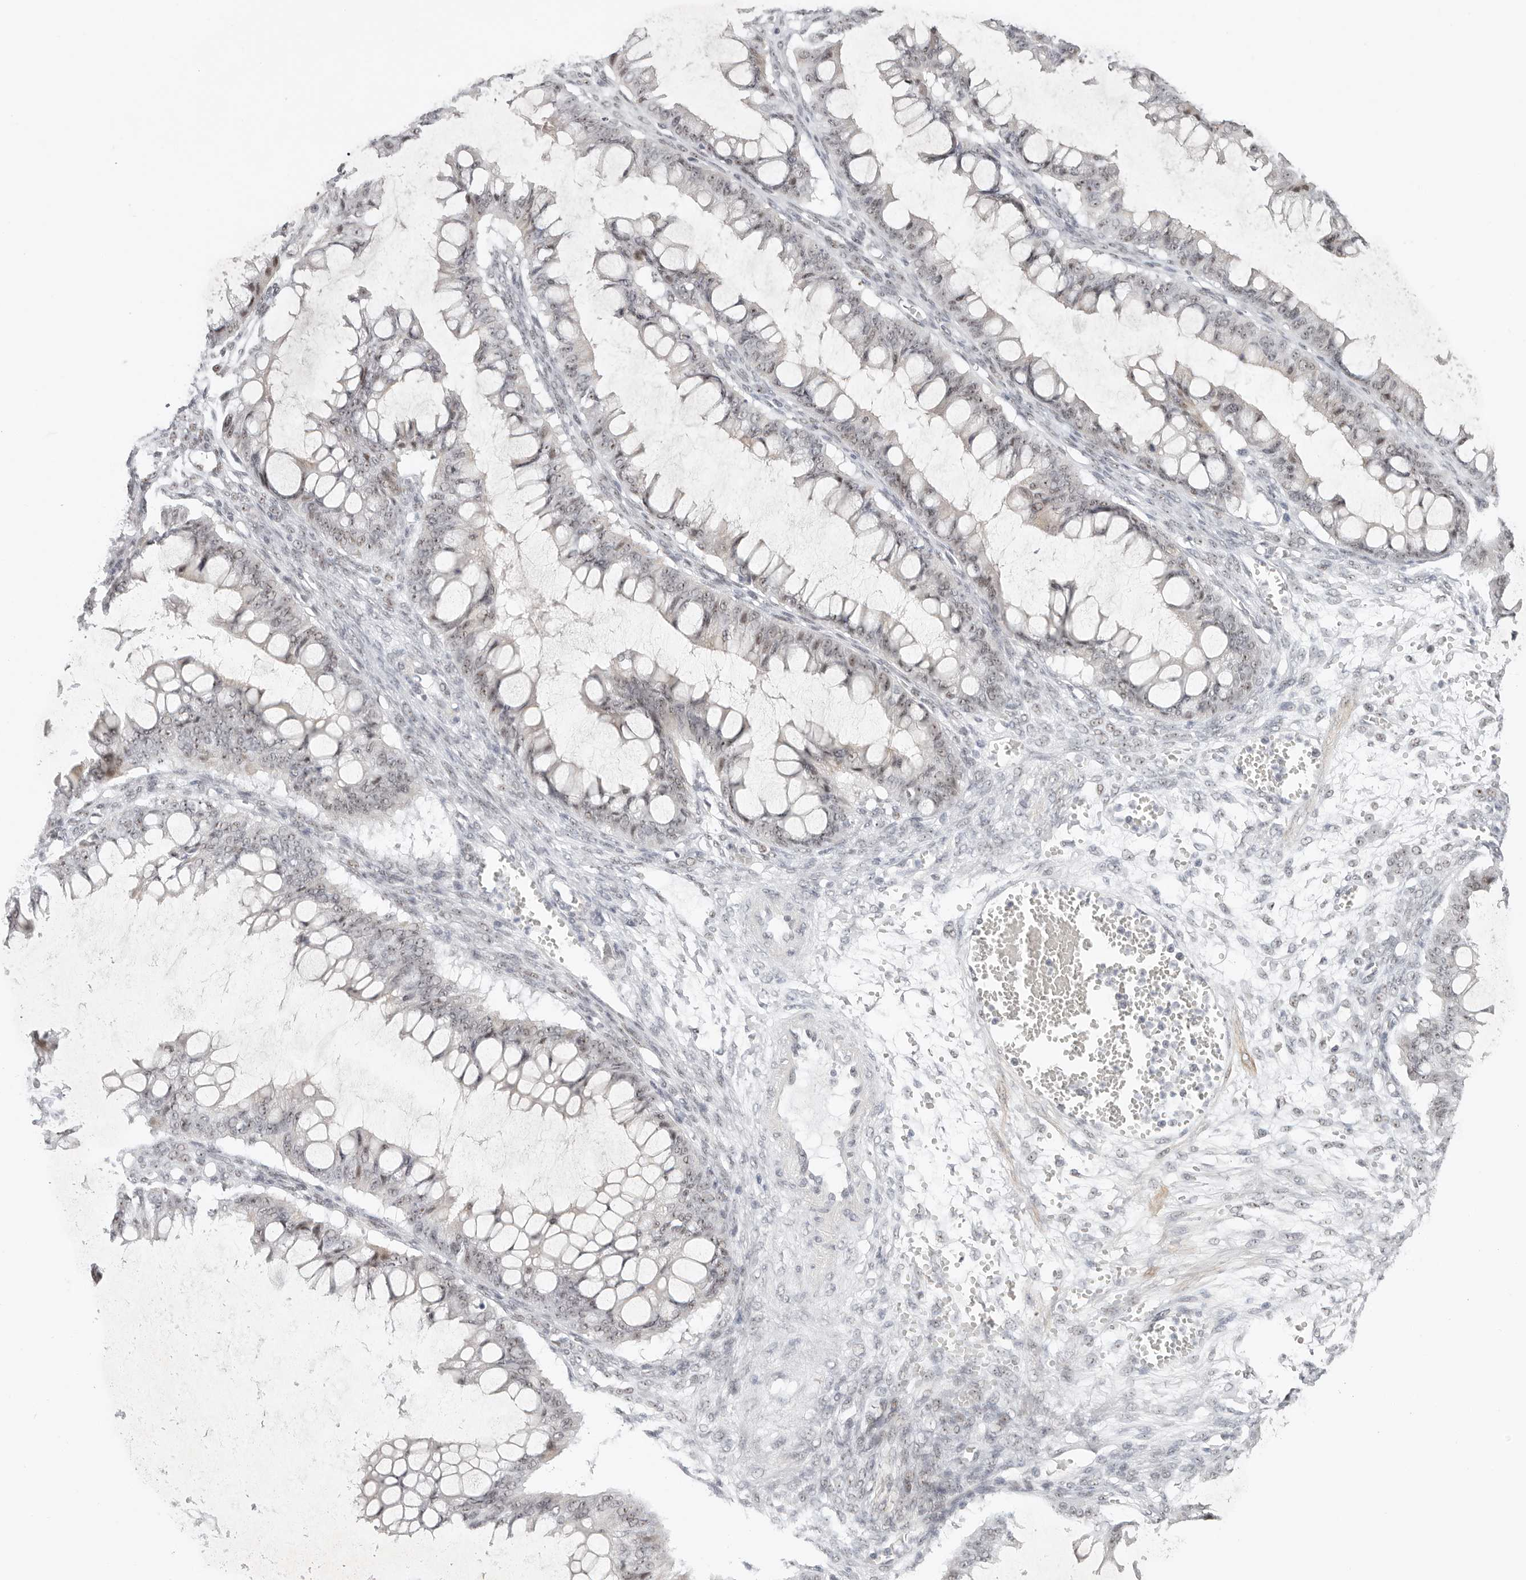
{"staining": {"intensity": "weak", "quantity": "<25%", "location": "nuclear"}, "tissue": "ovarian cancer", "cell_type": "Tumor cells", "image_type": "cancer", "snomed": [{"axis": "morphology", "description": "Cystadenocarcinoma, mucinous, NOS"}, {"axis": "topography", "description": "Ovary"}], "caption": "Immunohistochemistry (IHC) photomicrograph of ovarian mucinous cystadenocarcinoma stained for a protein (brown), which reveals no staining in tumor cells.", "gene": "LARP7", "patient": {"sex": "female", "age": 73}}